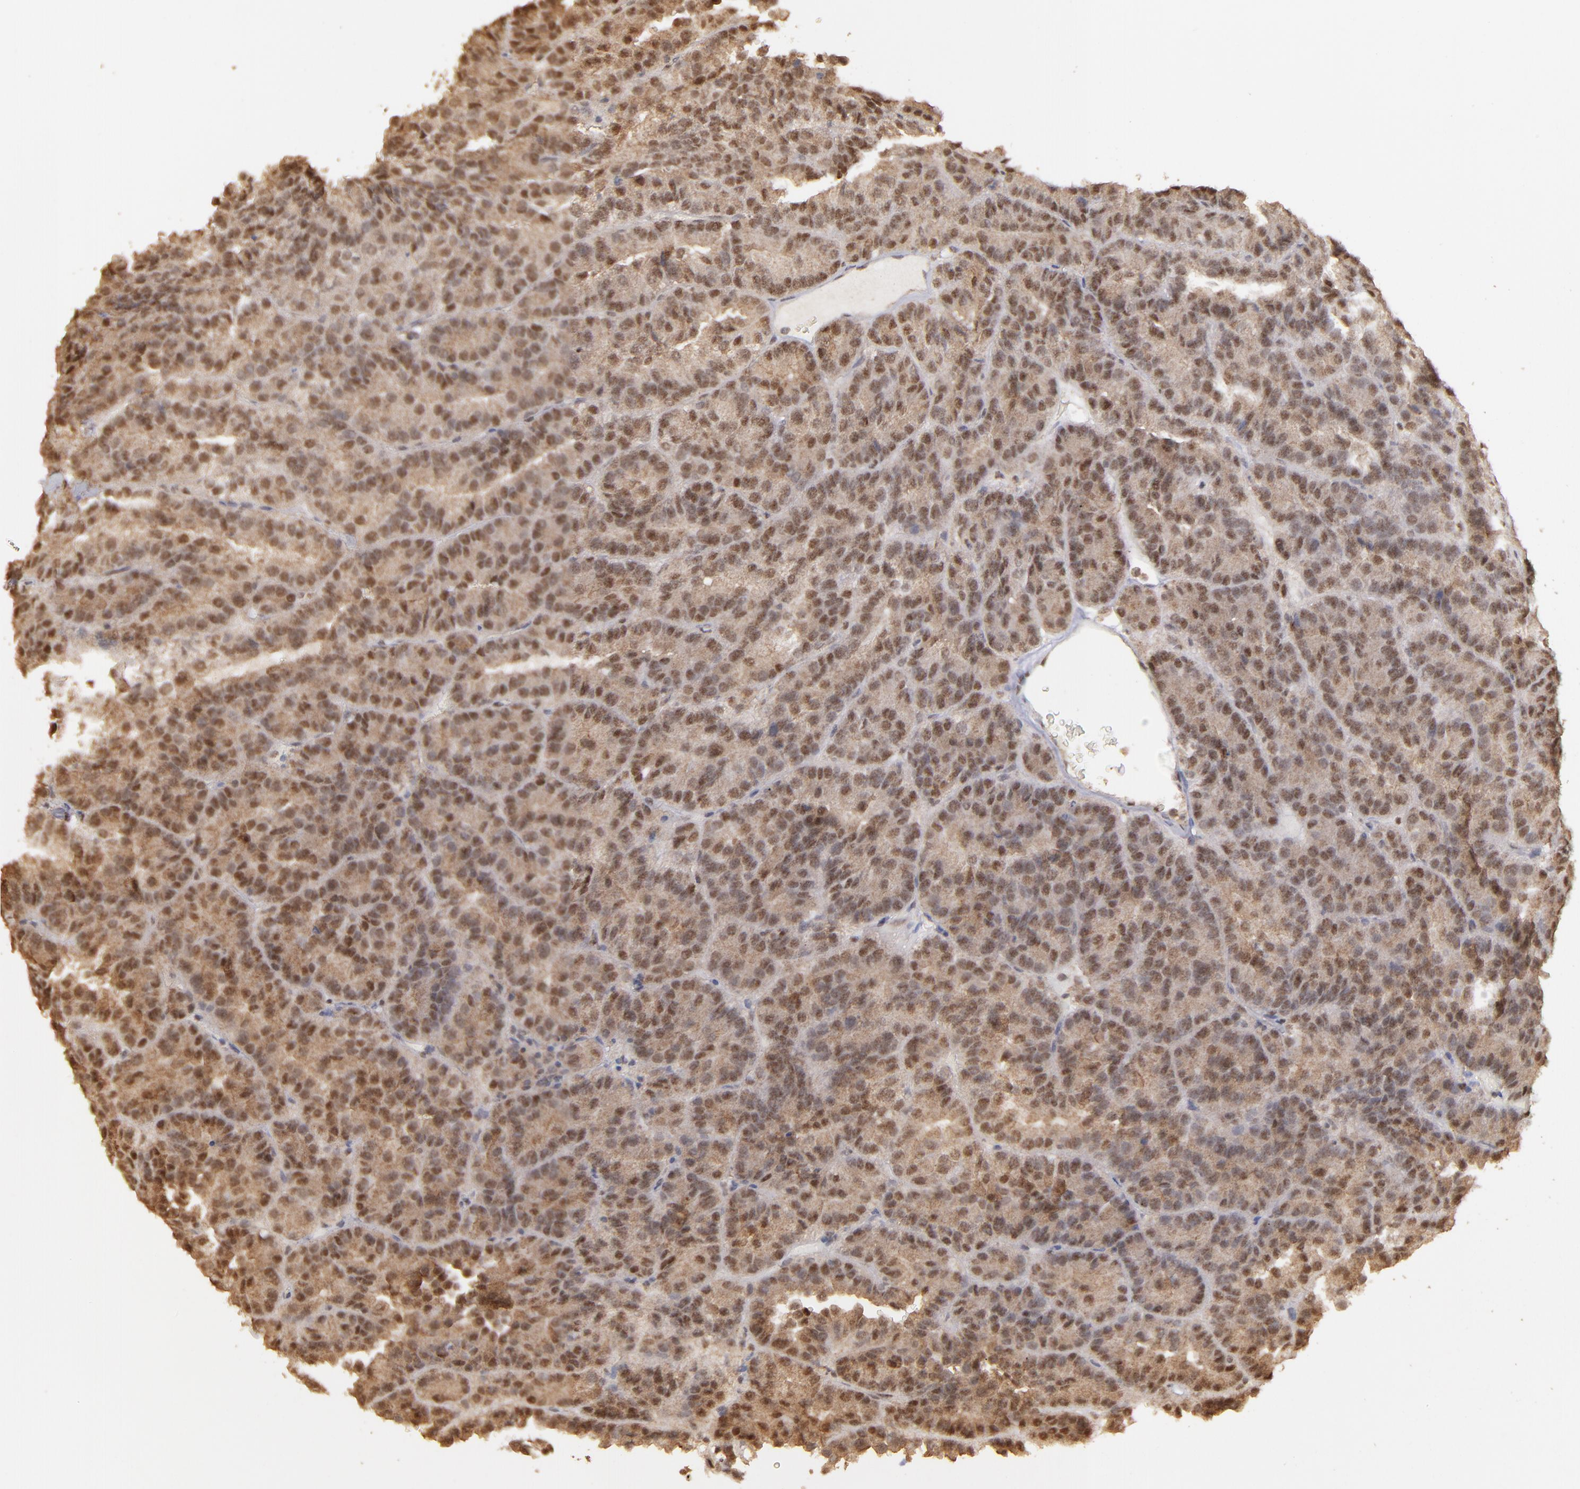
{"staining": {"intensity": "moderate", "quantity": ">75%", "location": "cytoplasmic/membranous,nuclear"}, "tissue": "renal cancer", "cell_type": "Tumor cells", "image_type": "cancer", "snomed": [{"axis": "morphology", "description": "Adenocarcinoma, NOS"}, {"axis": "topography", "description": "Kidney"}], "caption": "IHC (DAB (3,3'-diaminobenzidine)) staining of renal adenocarcinoma shows moderate cytoplasmic/membranous and nuclear protein staining in approximately >75% of tumor cells.", "gene": "ARNT", "patient": {"sex": "male", "age": 46}}